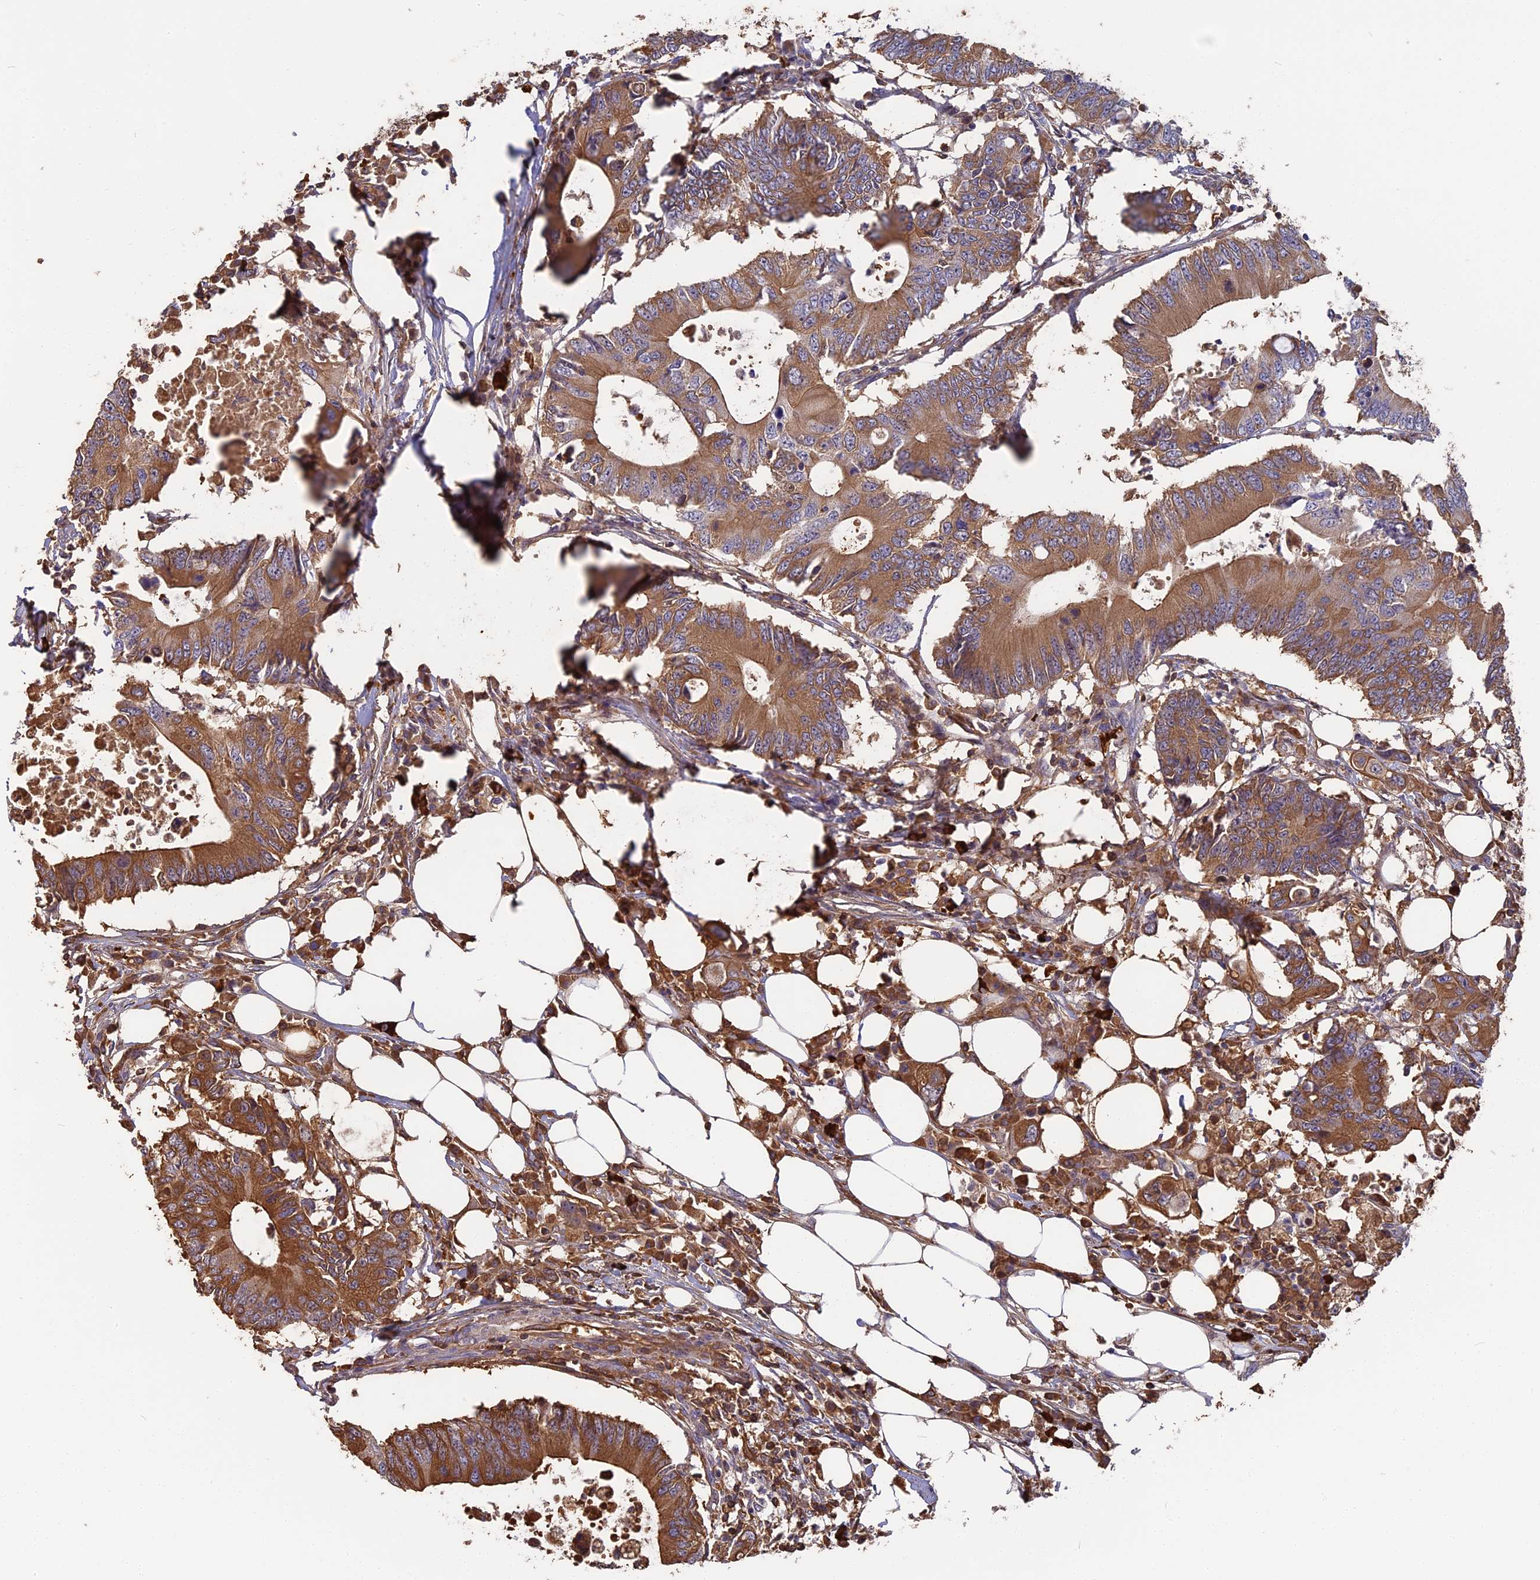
{"staining": {"intensity": "moderate", "quantity": ">75%", "location": "cytoplasmic/membranous"}, "tissue": "colorectal cancer", "cell_type": "Tumor cells", "image_type": "cancer", "snomed": [{"axis": "morphology", "description": "Adenocarcinoma, NOS"}, {"axis": "topography", "description": "Colon"}], "caption": "Immunohistochemical staining of adenocarcinoma (colorectal) displays moderate cytoplasmic/membranous protein expression in approximately >75% of tumor cells. Immunohistochemistry stains the protein of interest in brown and the nuclei are stained blue.", "gene": "ERMAP", "patient": {"sex": "male", "age": 71}}